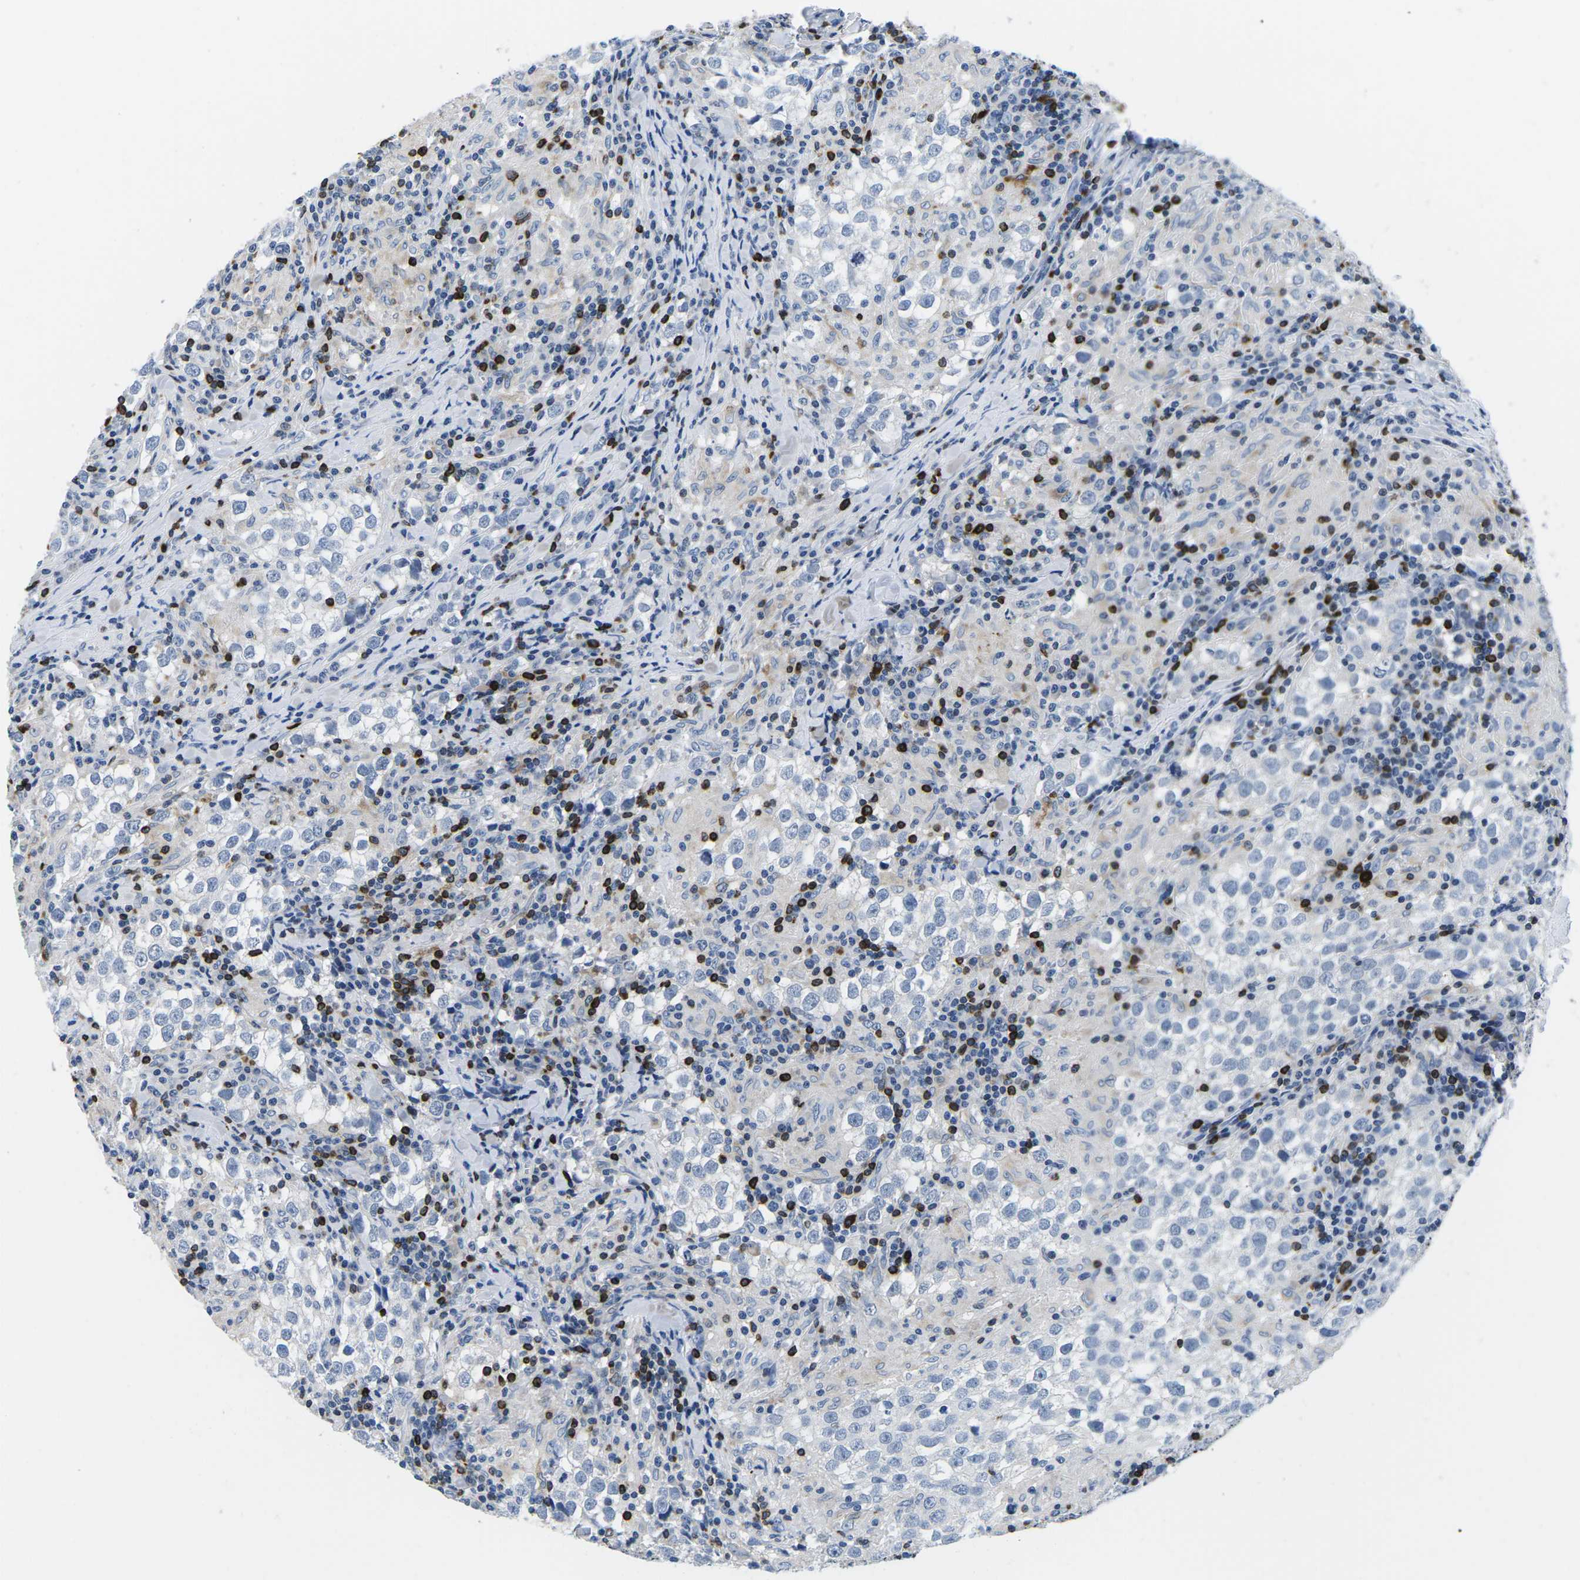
{"staining": {"intensity": "negative", "quantity": "none", "location": "none"}, "tissue": "testis cancer", "cell_type": "Tumor cells", "image_type": "cancer", "snomed": [{"axis": "morphology", "description": "Seminoma, NOS"}, {"axis": "morphology", "description": "Carcinoma, Embryonal, NOS"}, {"axis": "topography", "description": "Testis"}], "caption": "DAB (3,3'-diaminobenzidine) immunohistochemical staining of human embryonal carcinoma (testis) exhibits no significant positivity in tumor cells.", "gene": "CTSW", "patient": {"sex": "male", "age": 36}}